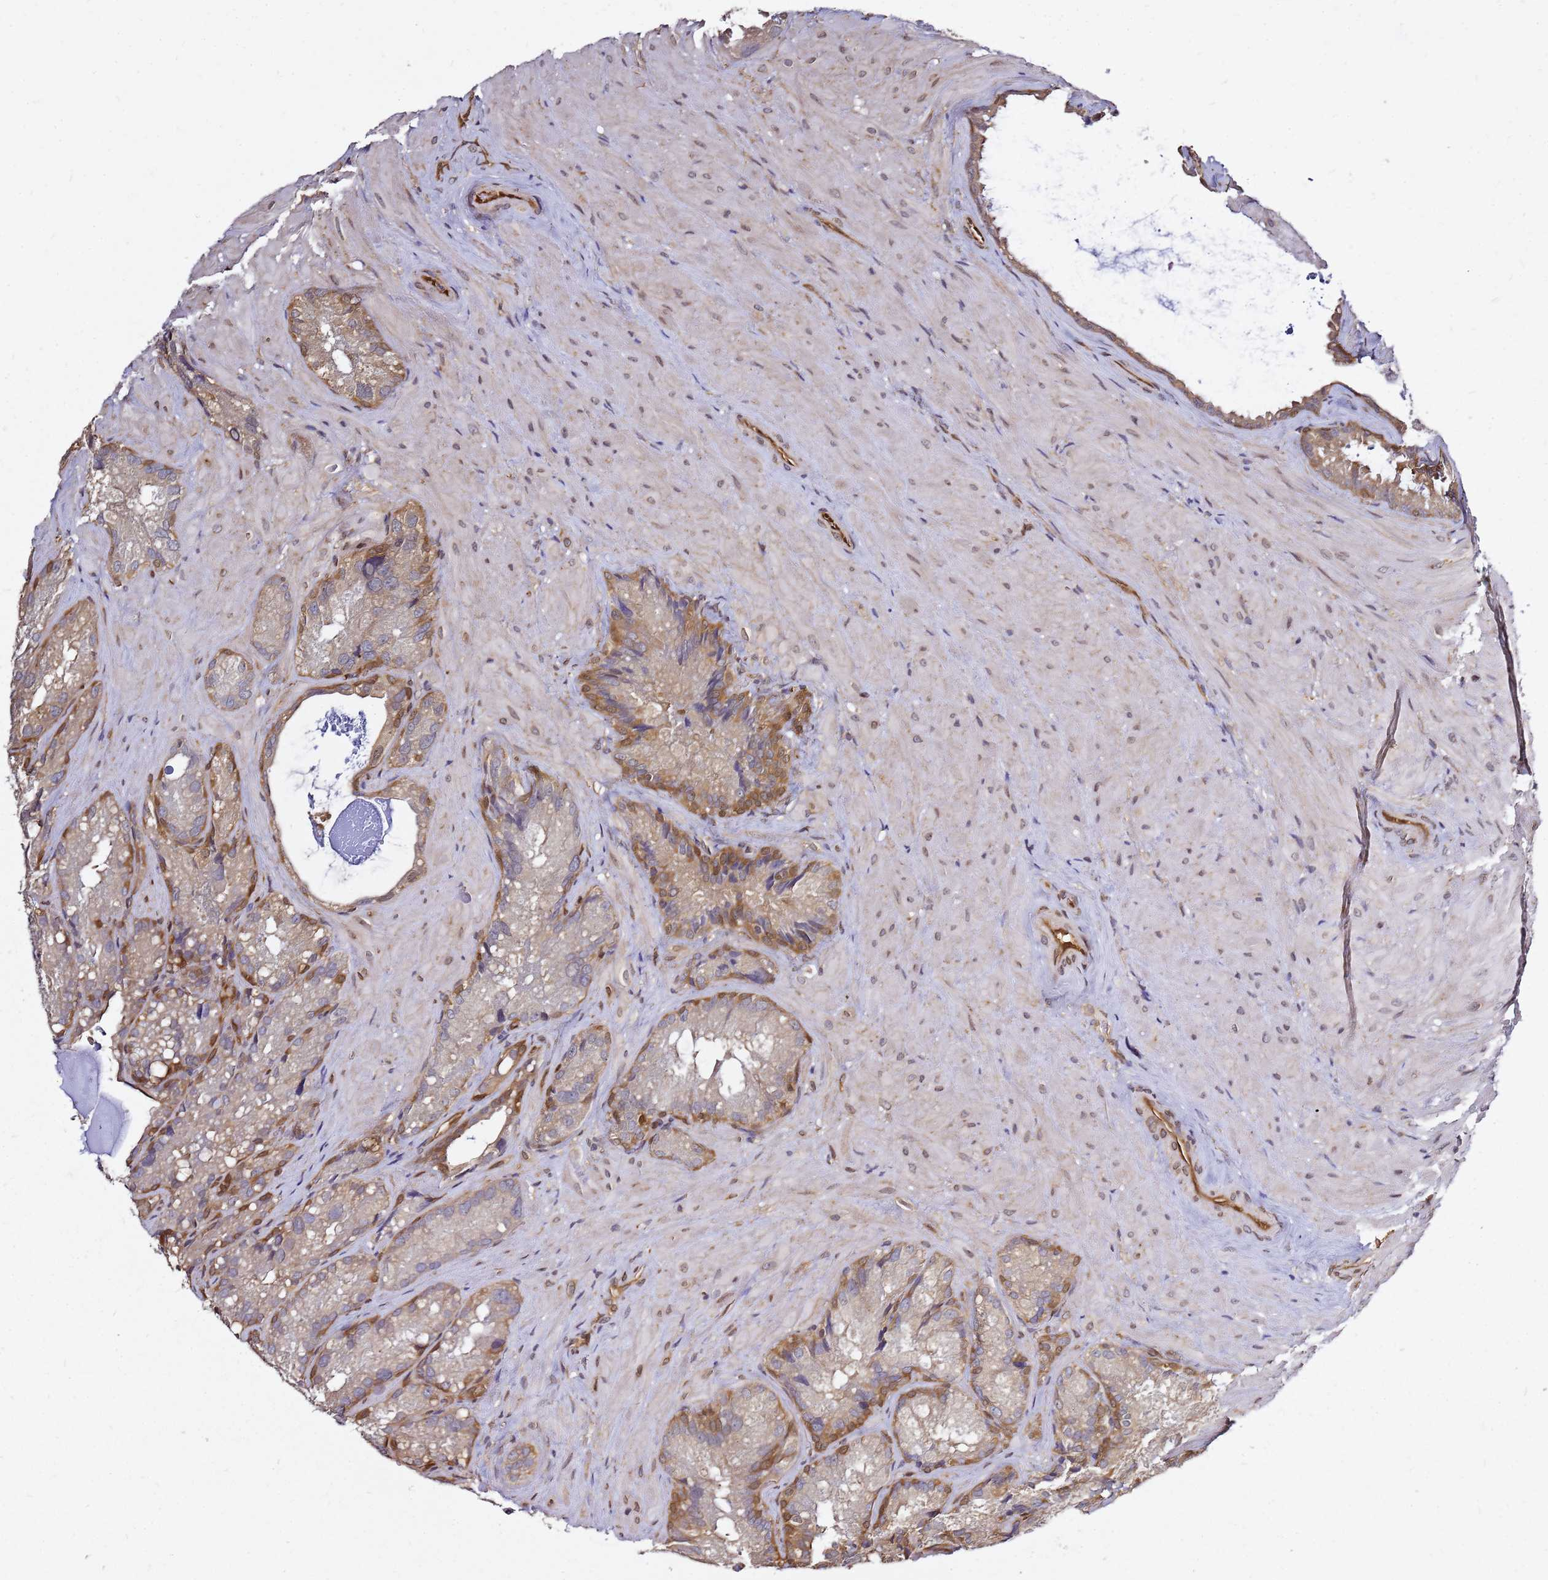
{"staining": {"intensity": "moderate", "quantity": "25%-75%", "location": "cytoplasmic/membranous,nuclear"}, "tissue": "seminal vesicle", "cell_type": "Glandular cells", "image_type": "normal", "snomed": [{"axis": "morphology", "description": "Normal tissue, NOS"}, {"axis": "topography", "description": "Seminal veicle"}], "caption": "Immunohistochemical staining of benign human seminal vesicle demonstrates moderate cytoplasmic/membranous,nuclear protein positivity in about 25%-75% of glandular cells.", "gene": "NUDT14", "patient": {"sex": "male", "age": 62}}